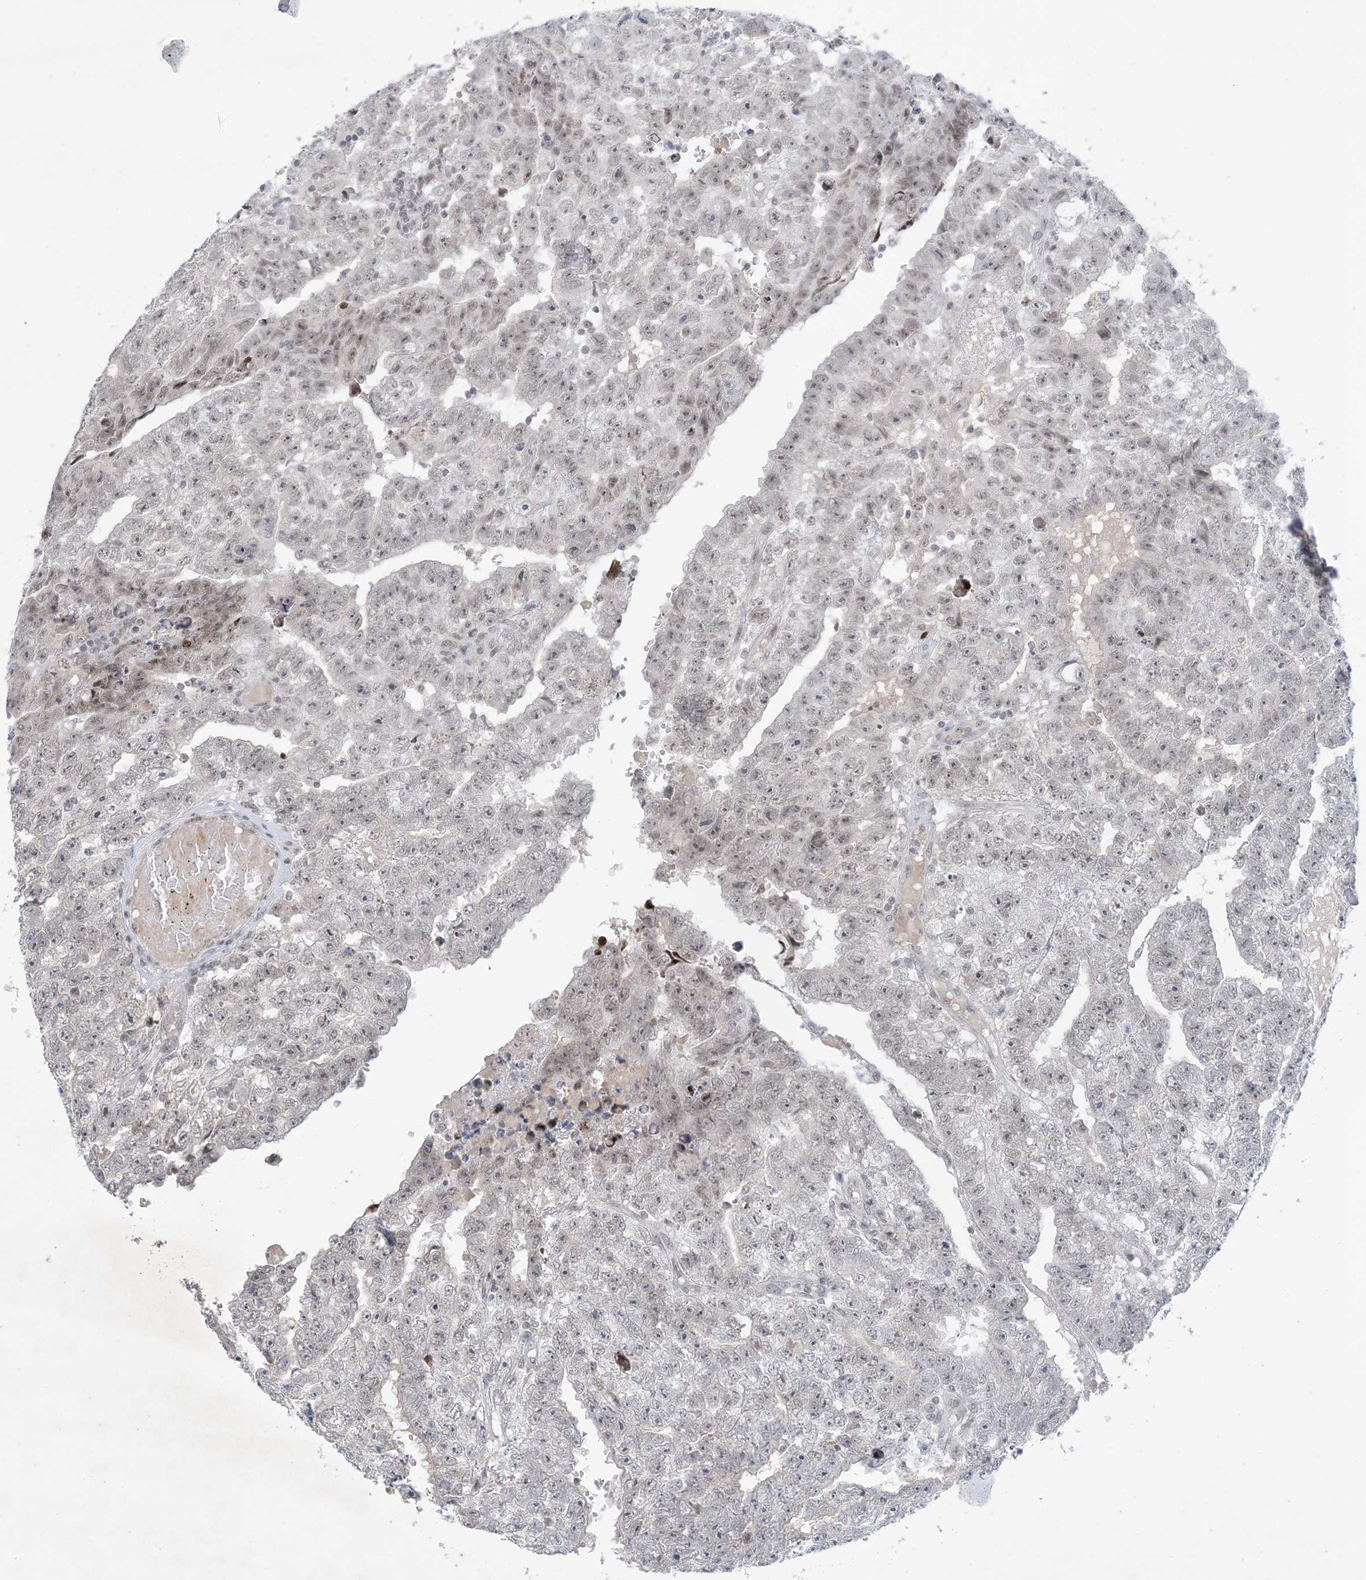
{"staining": {"intensity": "weak", "quantity": "25%-75%", "location": "nuclear"}, "tissue": "testis cancer", "cell_type": "Tumor cells", "image_type": "cancer", "snomed": [{"axis": "morphology", "description": "Carcinoma, Embryonal, NOS"}, {"axis": "topography", "description": "Testis"}], "caption": "Immunohistochemical staining of testis embryonal carcinoma exhibits low levels of weak nuclear protein expression in approximately 25%-75% of tumor cells. (DAB (3,3'-diaminobenzidine) IHC with brightfield microscopy, high magnification).", "gene": "ZNF674", "patient": {"sex": "male", "age": 25}}